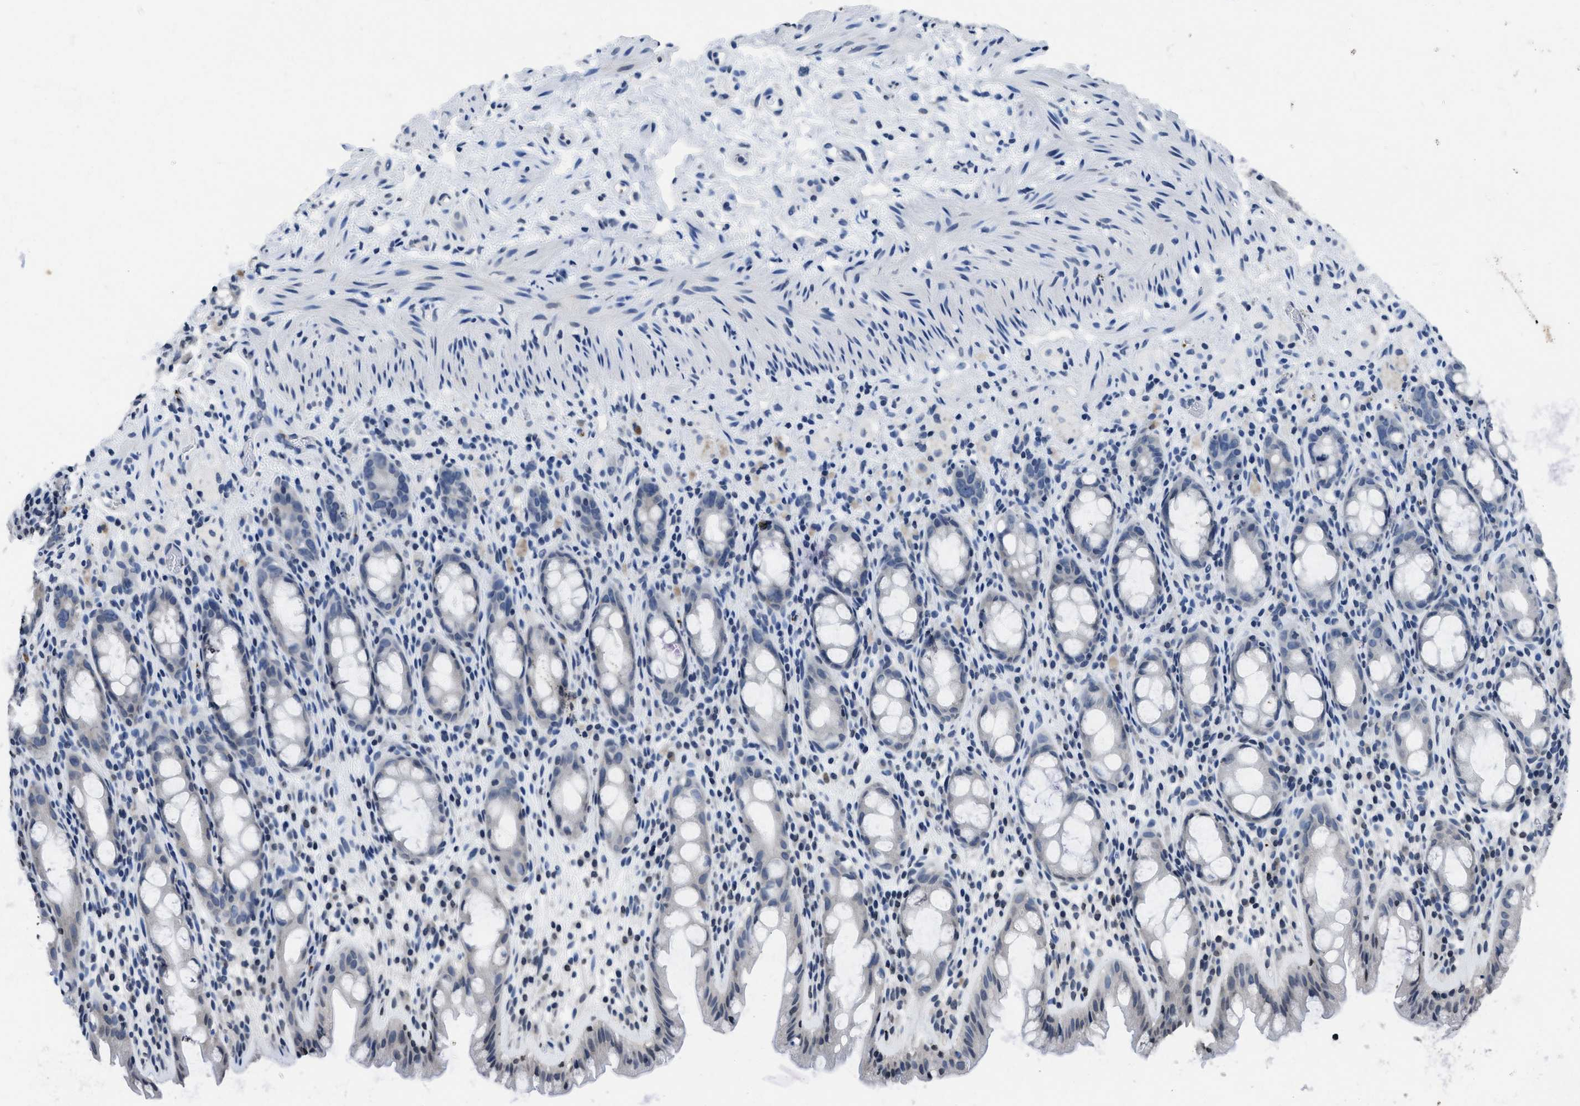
{"staining": {"intensity": "negative", "quantity": "none", "location": "none"}, "tissue": "rectum", "cell_type": "Glandular cells", "image_type": "normal", "snomed": [{"axis": "morphology", "description": "Normal tissue, NOS"}, {"axis": "topography", "description": "Rectum"}], "caption": "Immunohistochemical staining of unremarkable human rectum reveals no significant expression in glandular cells. (DAB (3,3'-diaminobenzidine) IHC with hematoxylin counter stain).", "gene": "ITGA2B", "patient": {"sex": "male", "age": 44}}